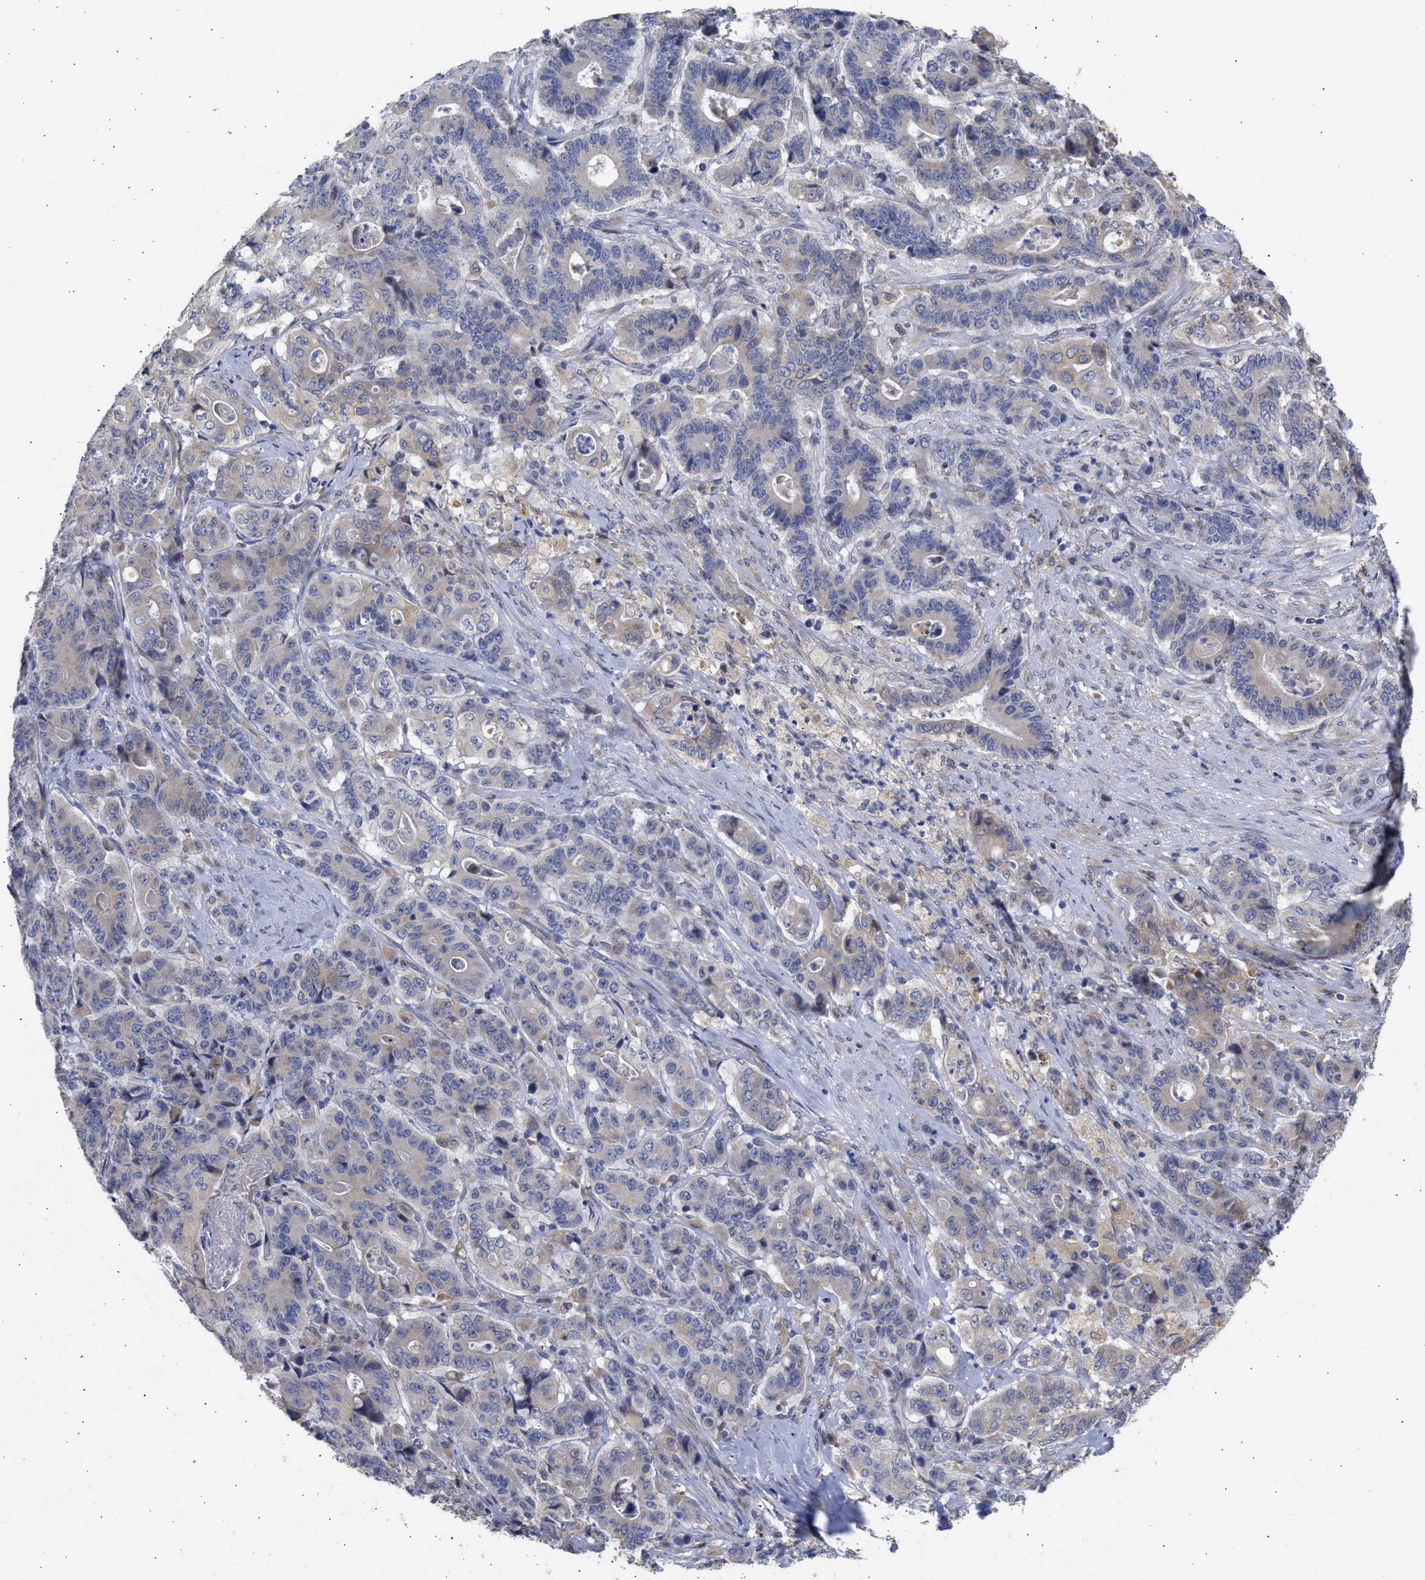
{"staining": {"intensity": "weak", "quantity": "<25%", "location": "cytoplasmic/membranous"}, "tissue": "stomach cancer", "cell_type": "Tumor cells", "image_type": "cancer", "snomed": [{"axis": "morphology", "description": "Adenocarcinoma, NOS"}, {"axis": "topography", "description": "Stomach"}], "caption": "Micrograph shows no protein staining in tumor cells of stomach cancer (adenocarcinoma) tissue. Nuclei are stained in blue.", "gene": "TMED1", "patient": {"sex": "female", "age": 73}}